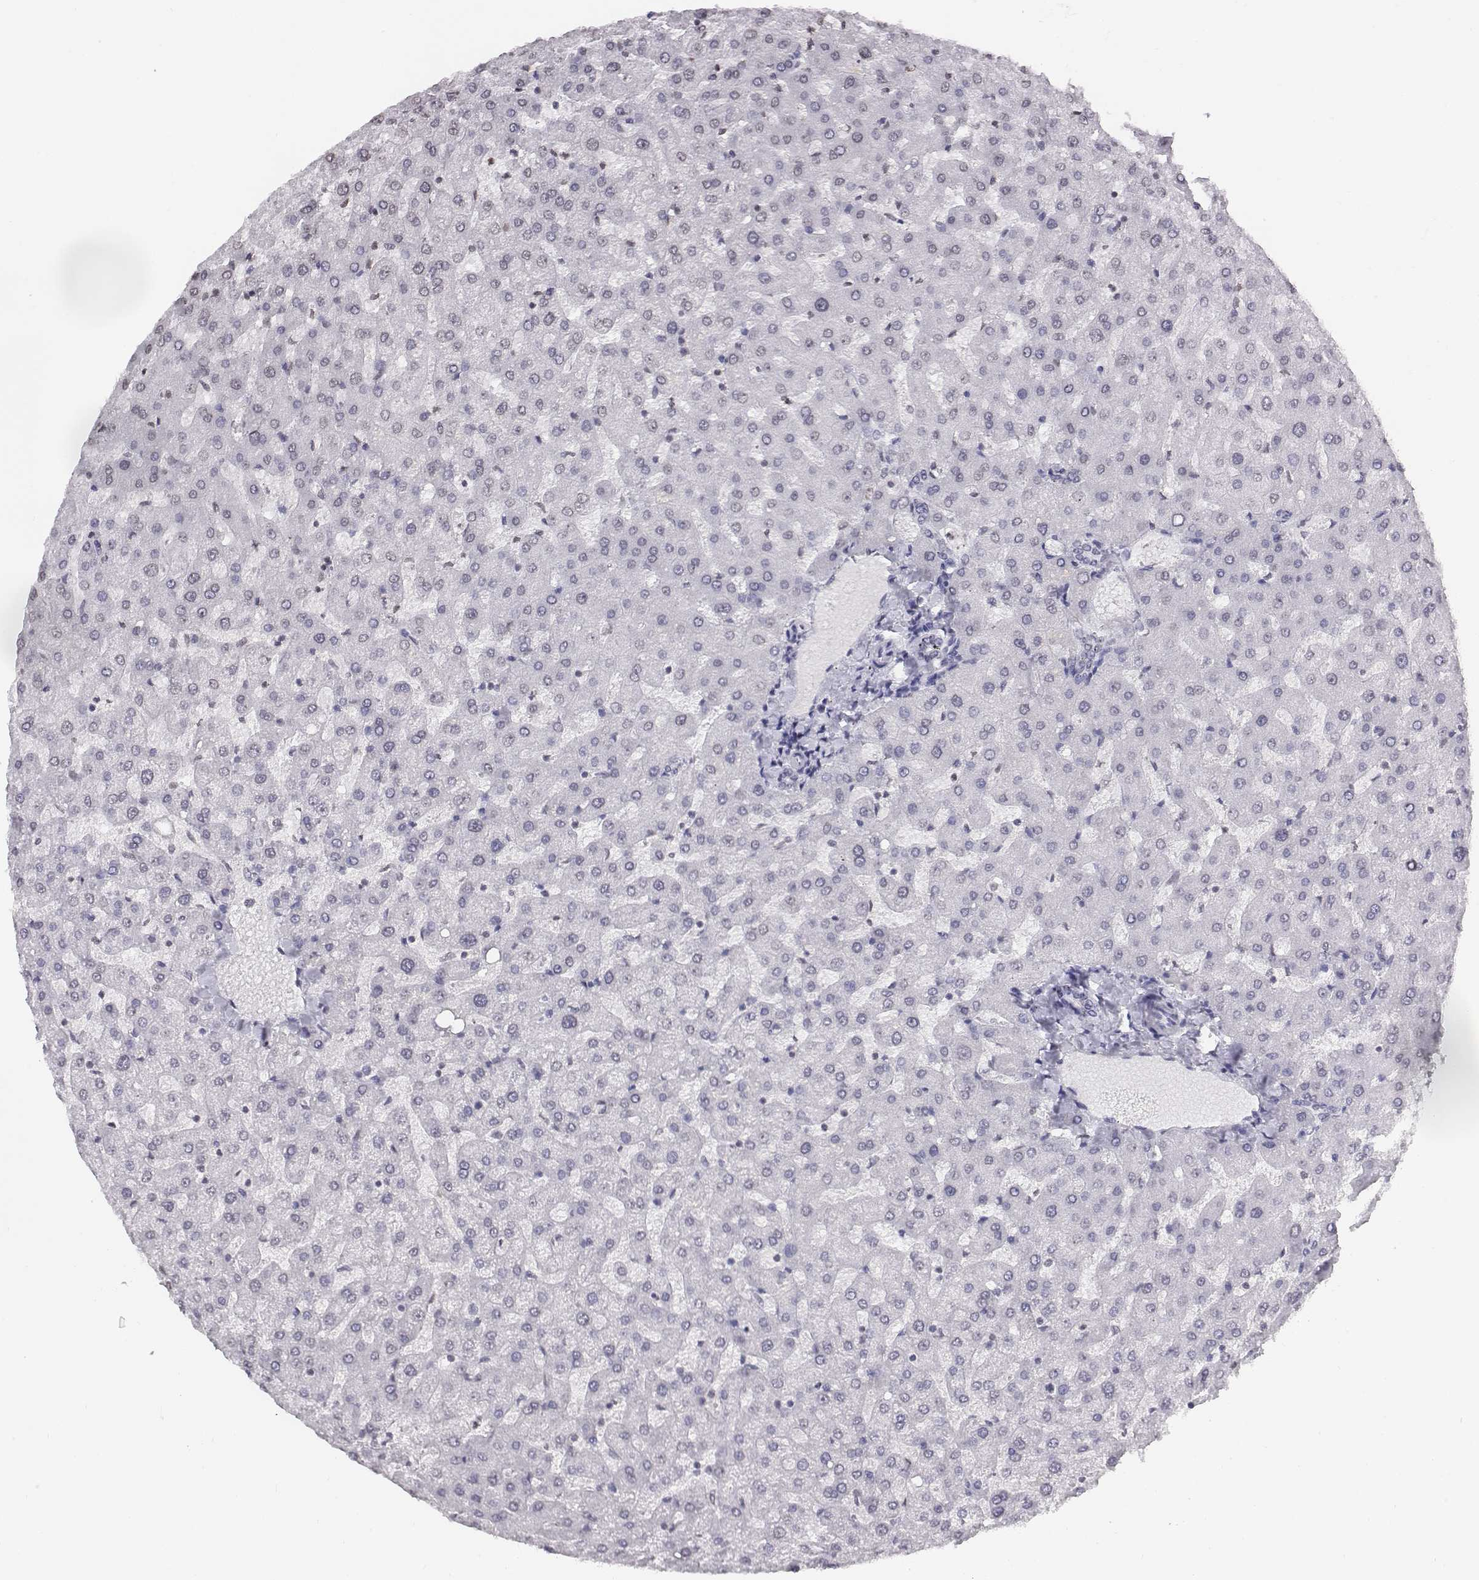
{"staining": {"intensity": "negative", "quantity": "none", "location": "none"}, "tissue": "liver", "cell_type": "Cholangiocytes", "image_type": "normal", "snomed": [{"axis": "morphology", "description": "Normal tissue, NOS"}, {"axis": "topography", "description": "Liver"}], "caption": "Human liver stained for a protein using immunohistochemistry shows no expression in cholangiocytes.", "gene": "BARHL1", "patient": {"sex": "female", "age": 50}}